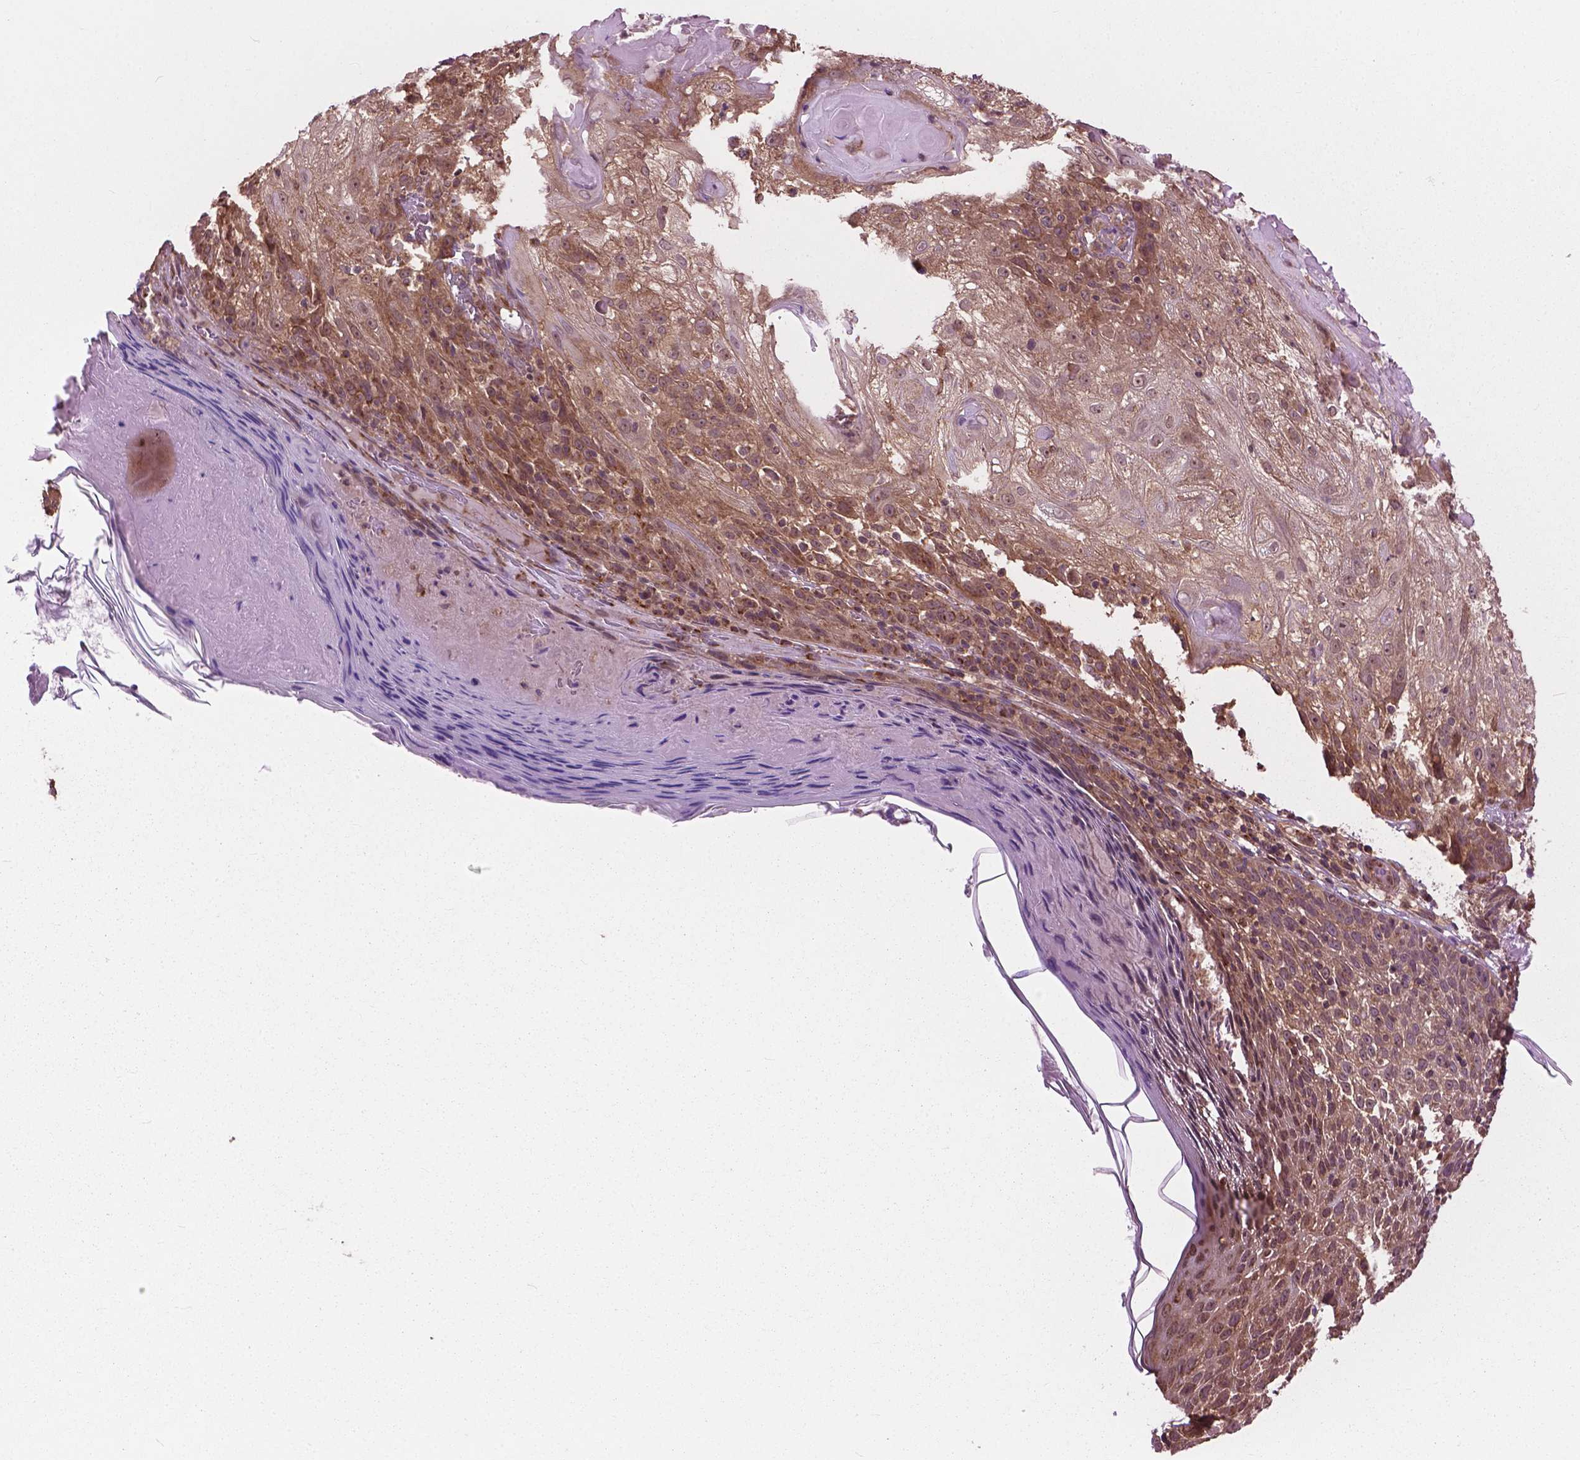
{"staining": {"intensity": "moderate", "quantity": "25%-75%", "location": "cytoplasmic/membranous"}, "tissue": "skin cancer", "cell_type": "Tumor cells", "image_type": "cancer", "snomed": [{"axis": "morphology", "description": "Normal tissue, NOS"}, {"axis": "morphology", "description": "Squamous cell carcinoma, NOS"}, {"axis": "topography", "description": "Skin"}], "caption": "DAB immunohistochemical staining of squamous cell carcinoma (skin) reveals moderate cytoplasmic/membranous protein positivity in about 25%-75% of tumor cells.", "gene": "PPP1CB", "patient": {"sex": "female", "age": 83}}